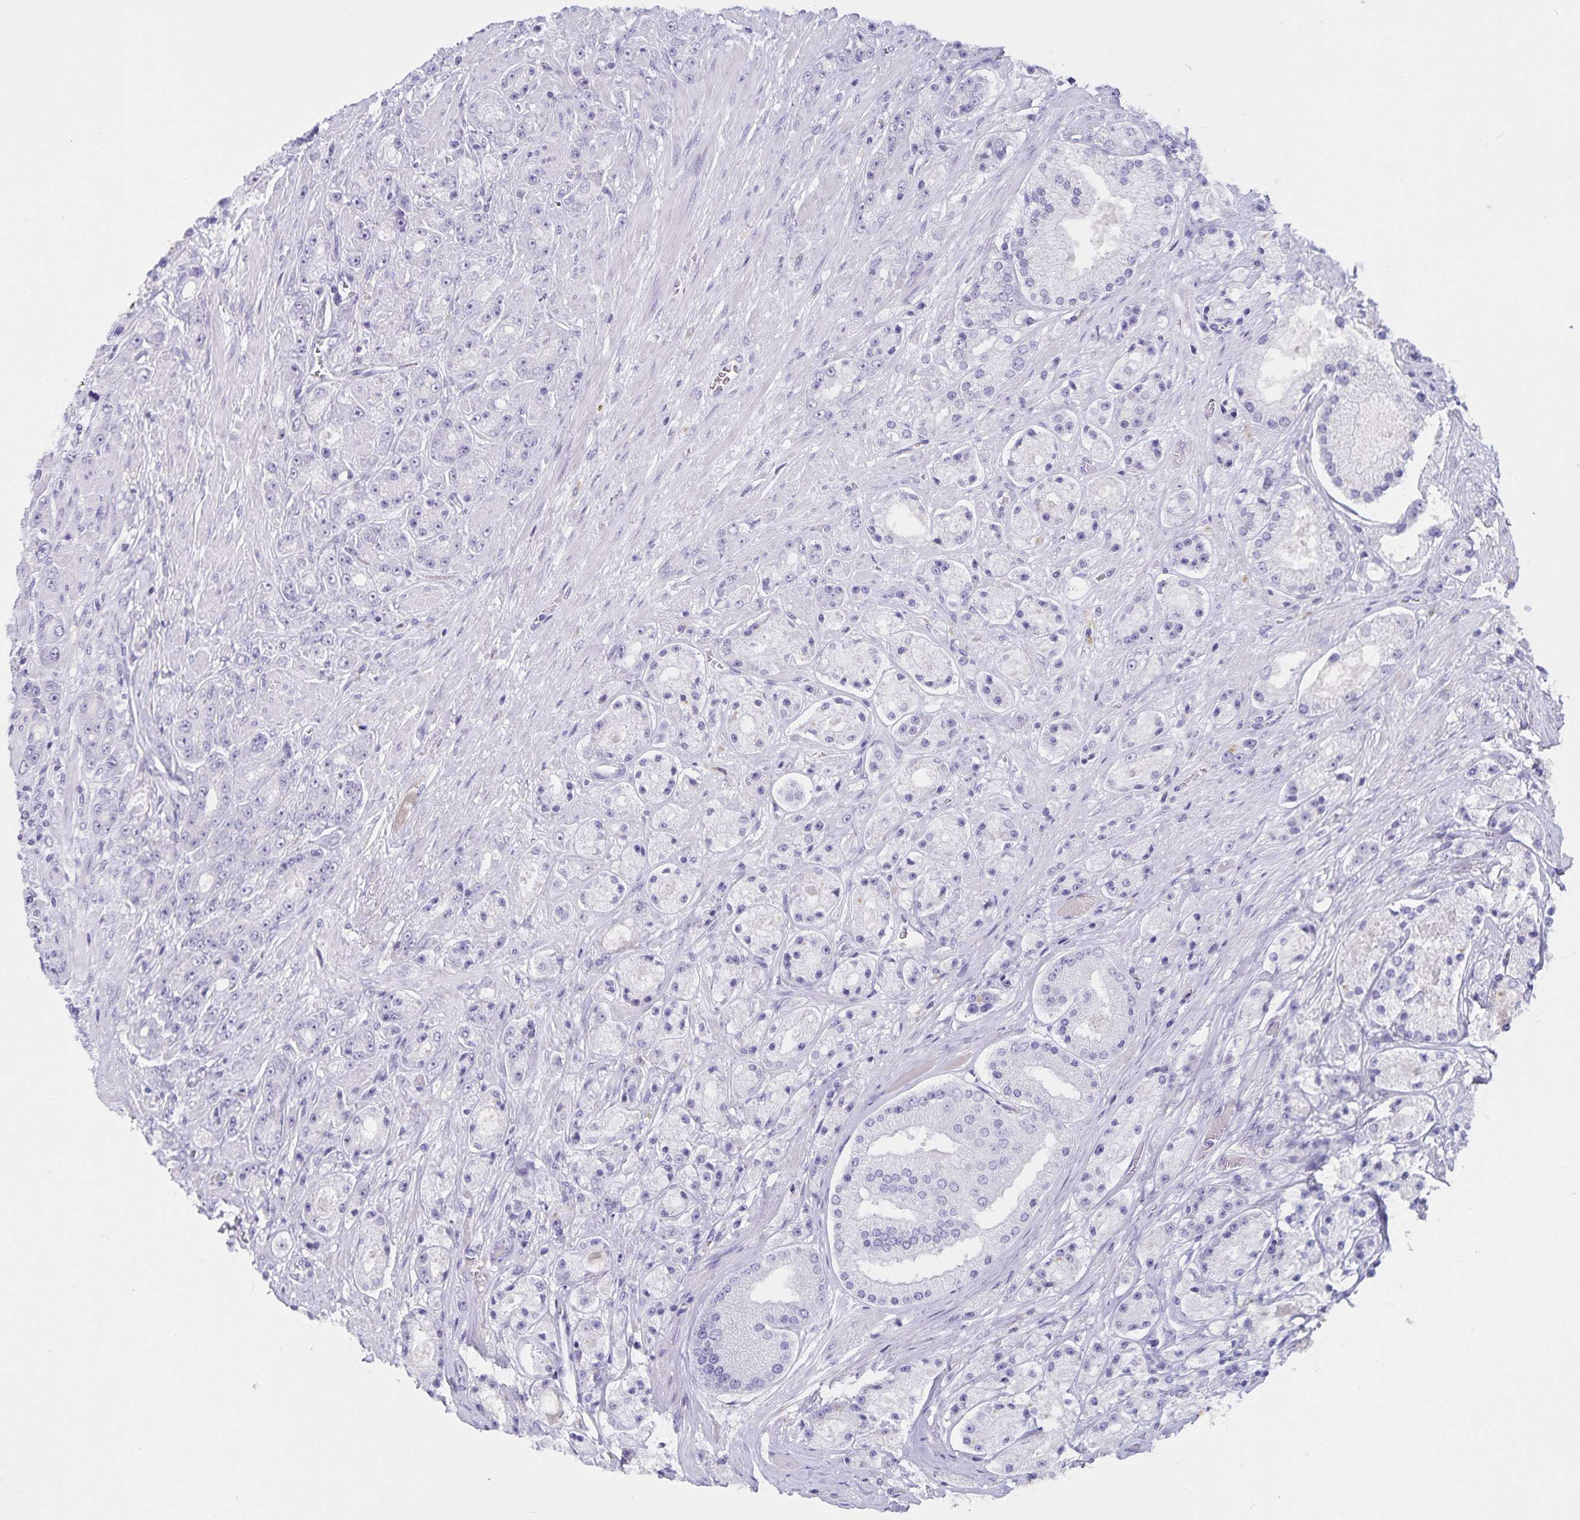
{"staining": {"intensity": "negative", "quantity": "none", "location": "none"}, "tissue": "prostate cancer", "cell_type": "Tumor cells", "image_type": "cancer", "snomed": [{"axis": "morphology", "description": "Adenocarcinoma, High grade"}, {"axis": "topography", "description": "Prostate"}], "caption": "Immunohistochemistry (IHC) of human prostate cancer reveals no expression in tumor cells.", "gene": "PLAC1", "patient": {"sex": "male", "age": 67}}